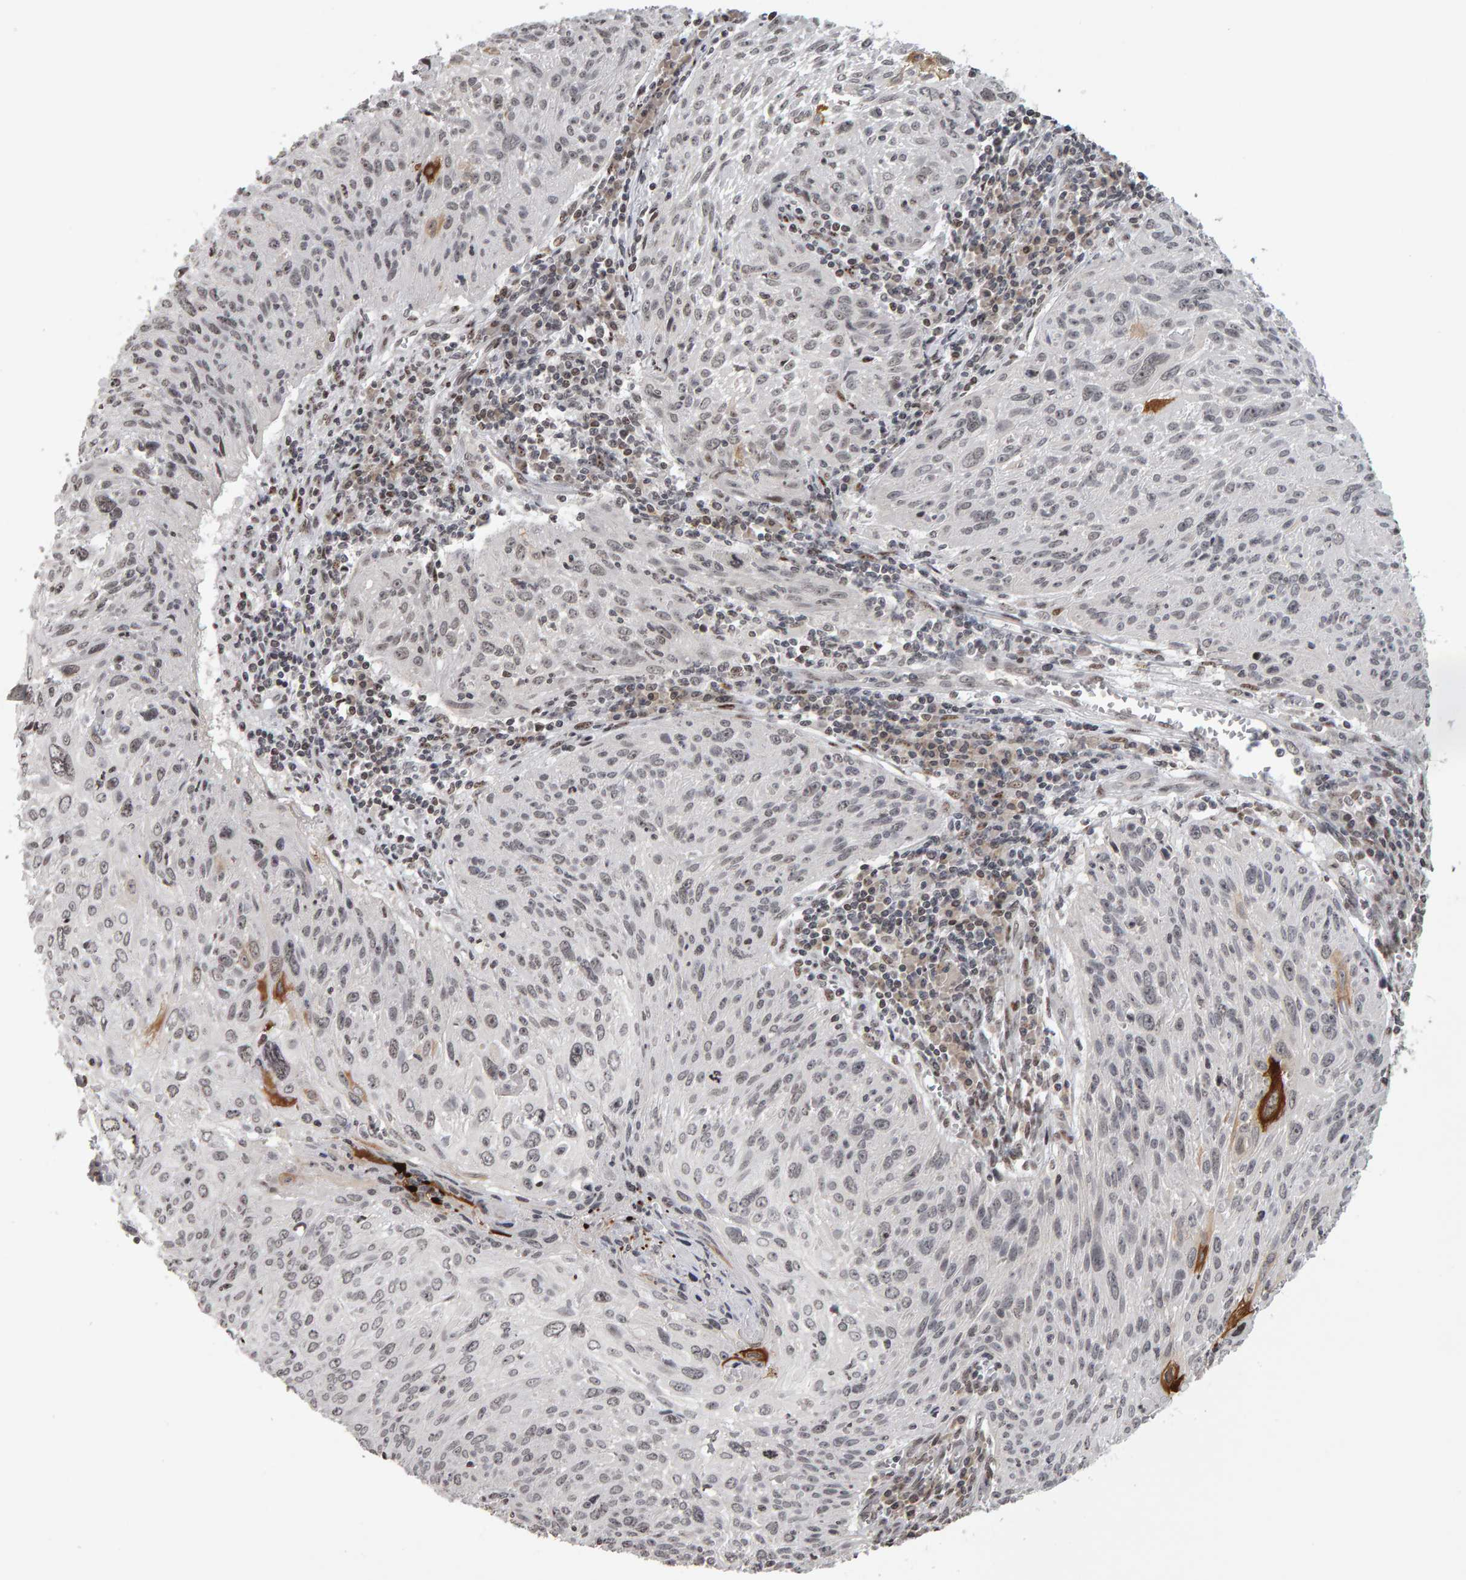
{"staining": {"intensity": "weak", "quantity": "<25%", "location": "nuclear"}, "tissue": "cervical cancer", "cell_type": "Tumor cells", "image_type": "cancer", "snomed": [{"axis": "morphology", "description": "Squamous cell carcinoma, NOS"}, {"axis": "topography", "description": "Cervix"}], "caption": "Immunohistochemical staining of cervical squamous cell carcinoma exhibits no significant staining in tumor cells.", "gene": "TRAM1", "patient": {"sex": "female", "age": 51}}